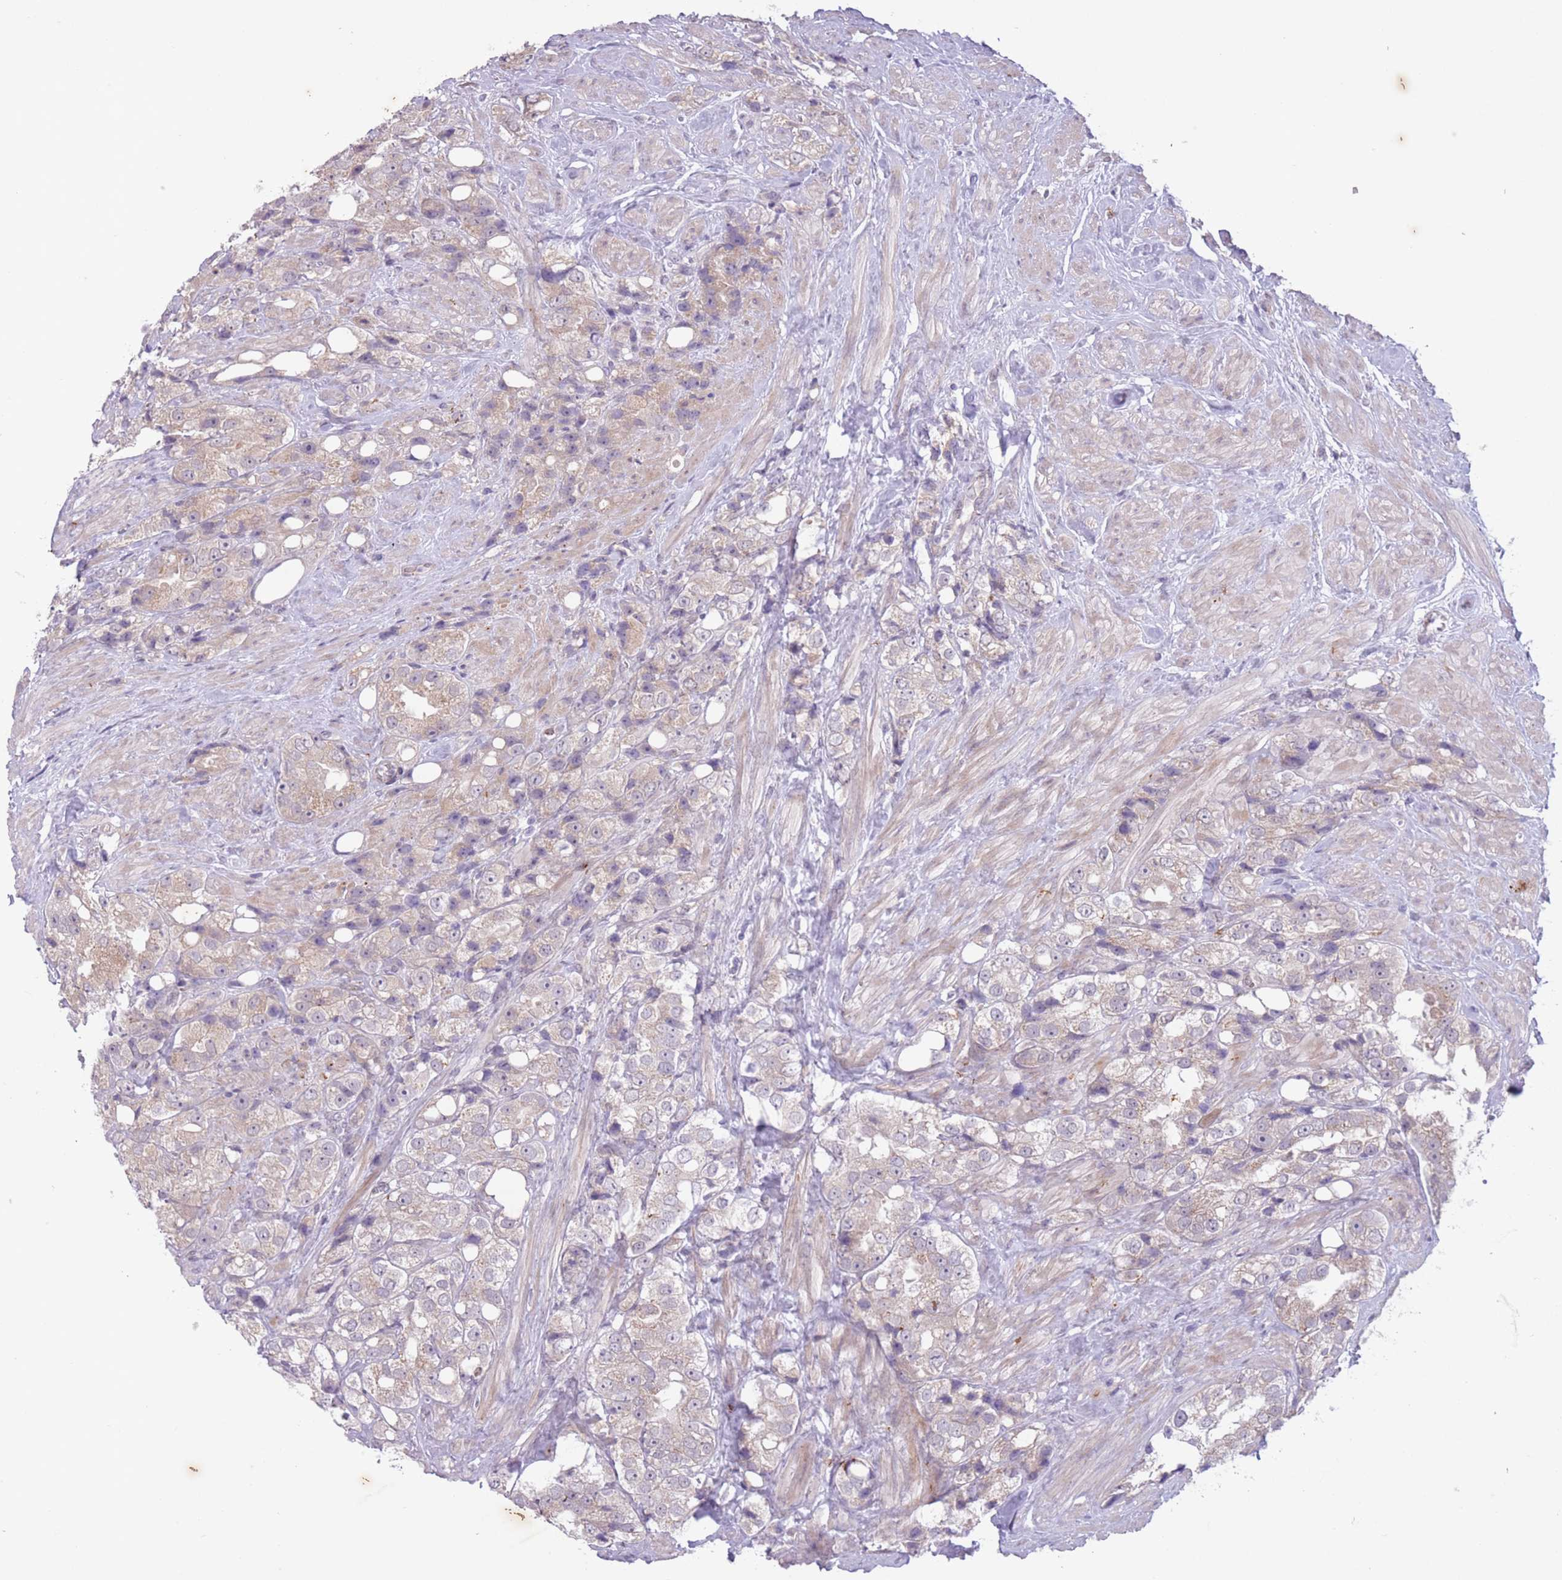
{"staining": {"intensity": "weak", "quantity": "<25%", "location": "cytoplasmic/membranous"}, "tissue": "prostate cancer", "cell_type": "Tumor cells", "image_type": "cancer", "snomed": [{"axis": "morphology", "description": "Adenocarcinoma, NOS"}, {"axis": "topography", "description": "Prostate"}], "caption": "Immunohistochemical staining of prostate adenocarcinoma exhibits no significant positivity in tumor cells.", "gene": "ARPIN", "patient": {"sex": "male", "age": 79}}